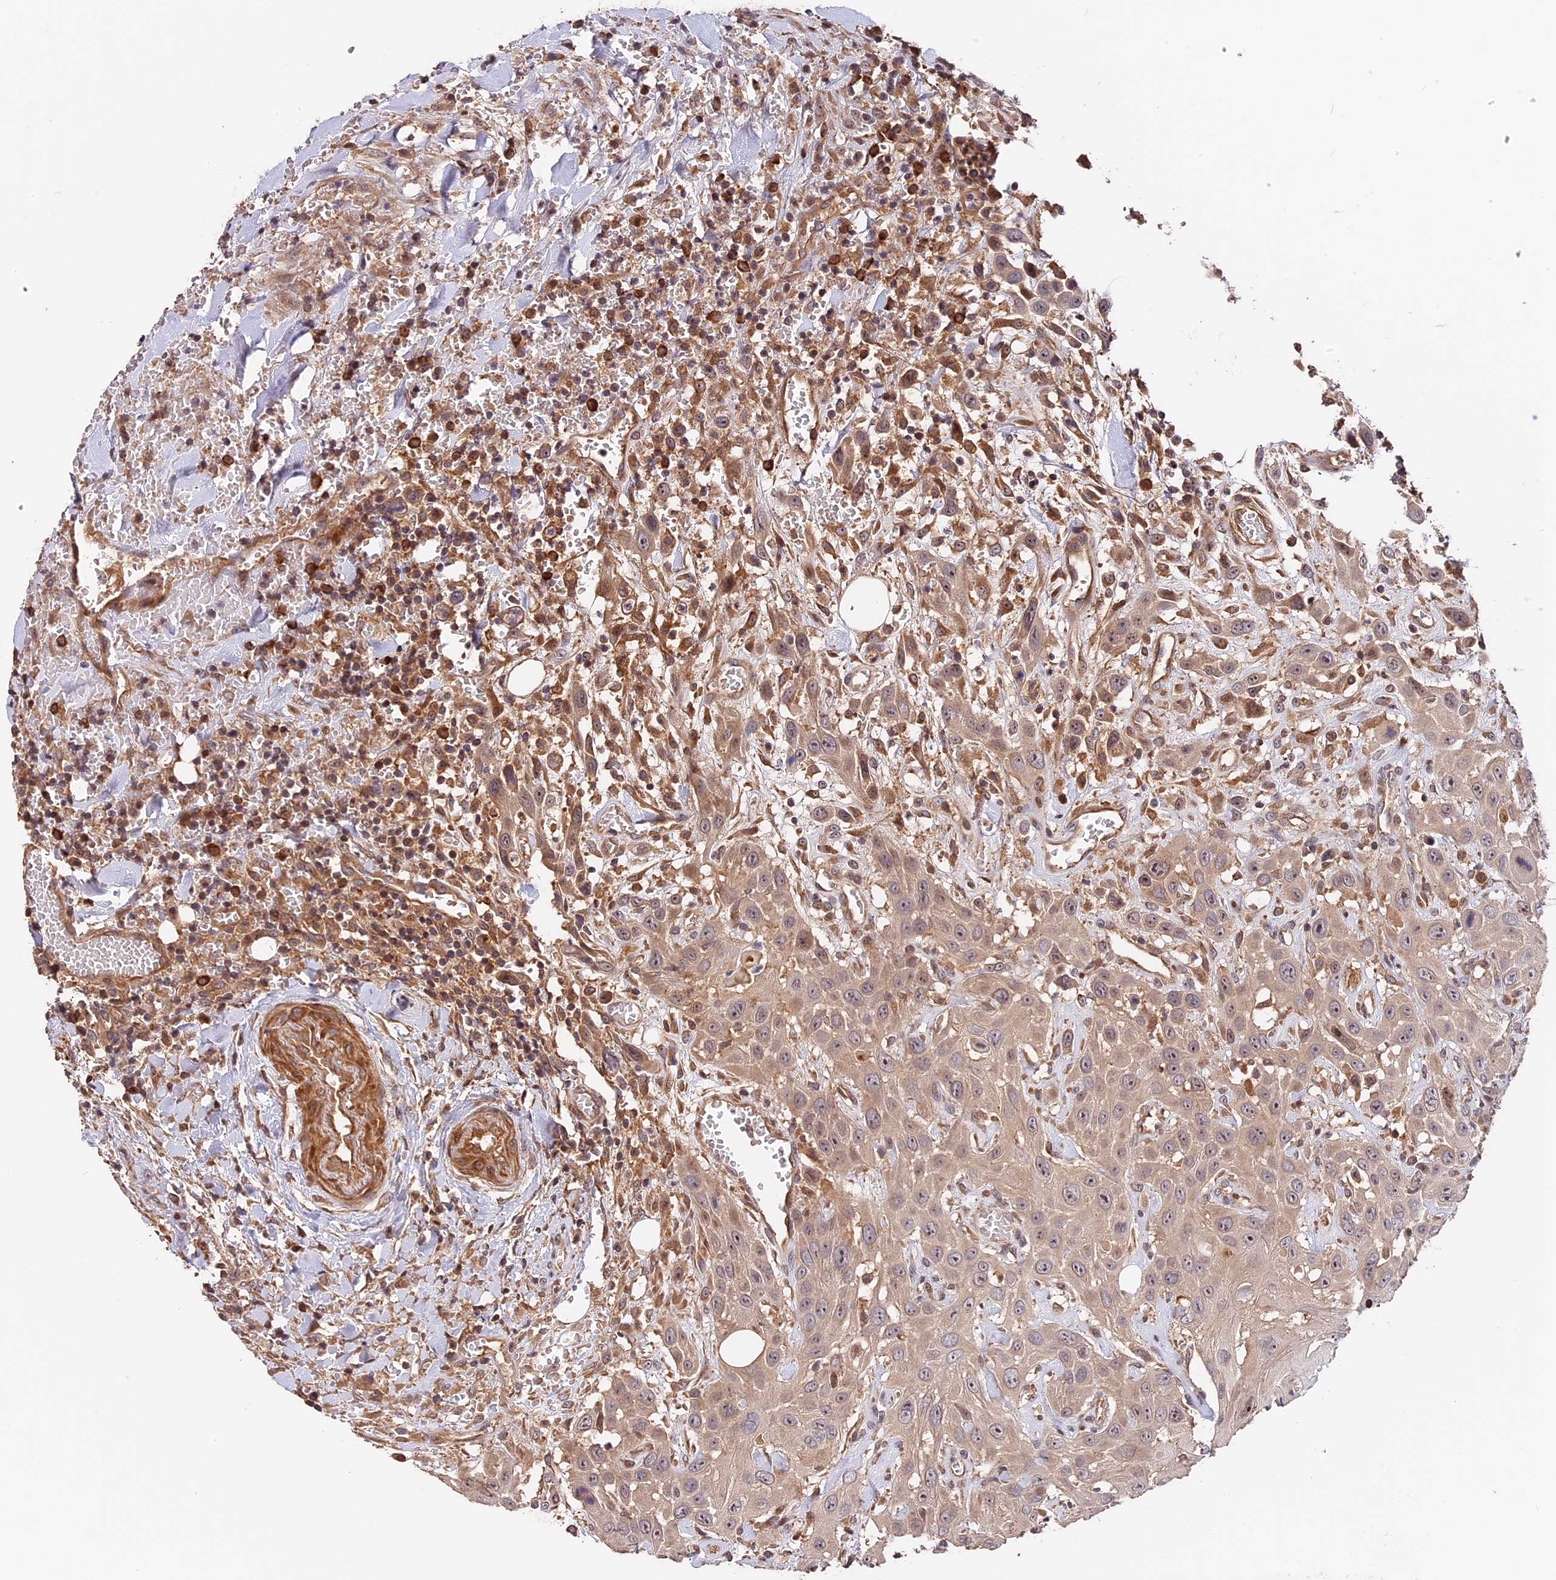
{"staining": {"intensity": "weak", "quantity": ">75%", "location": "cytoplasmic/membranous,nuclear"}, "tissue": "head and neck cancer", "cell_type": "Tumor cells", "image_type": "cancer", "snomed": [{"axis": "morphology", "description": "Squamous cell carcinoma, NOS"}, {"axis": "topography", "description": "Head-Neck"}], "caption": "Protein positivity by immunohistochemistry shows weak cytoplasmic/membranous and nuclear staining in approximately >75% of tumor cells in squamous cell carcinoma (head and neck).", "gene": "ARHGAP17", "patient": {"sex": "male", "age": 81}}